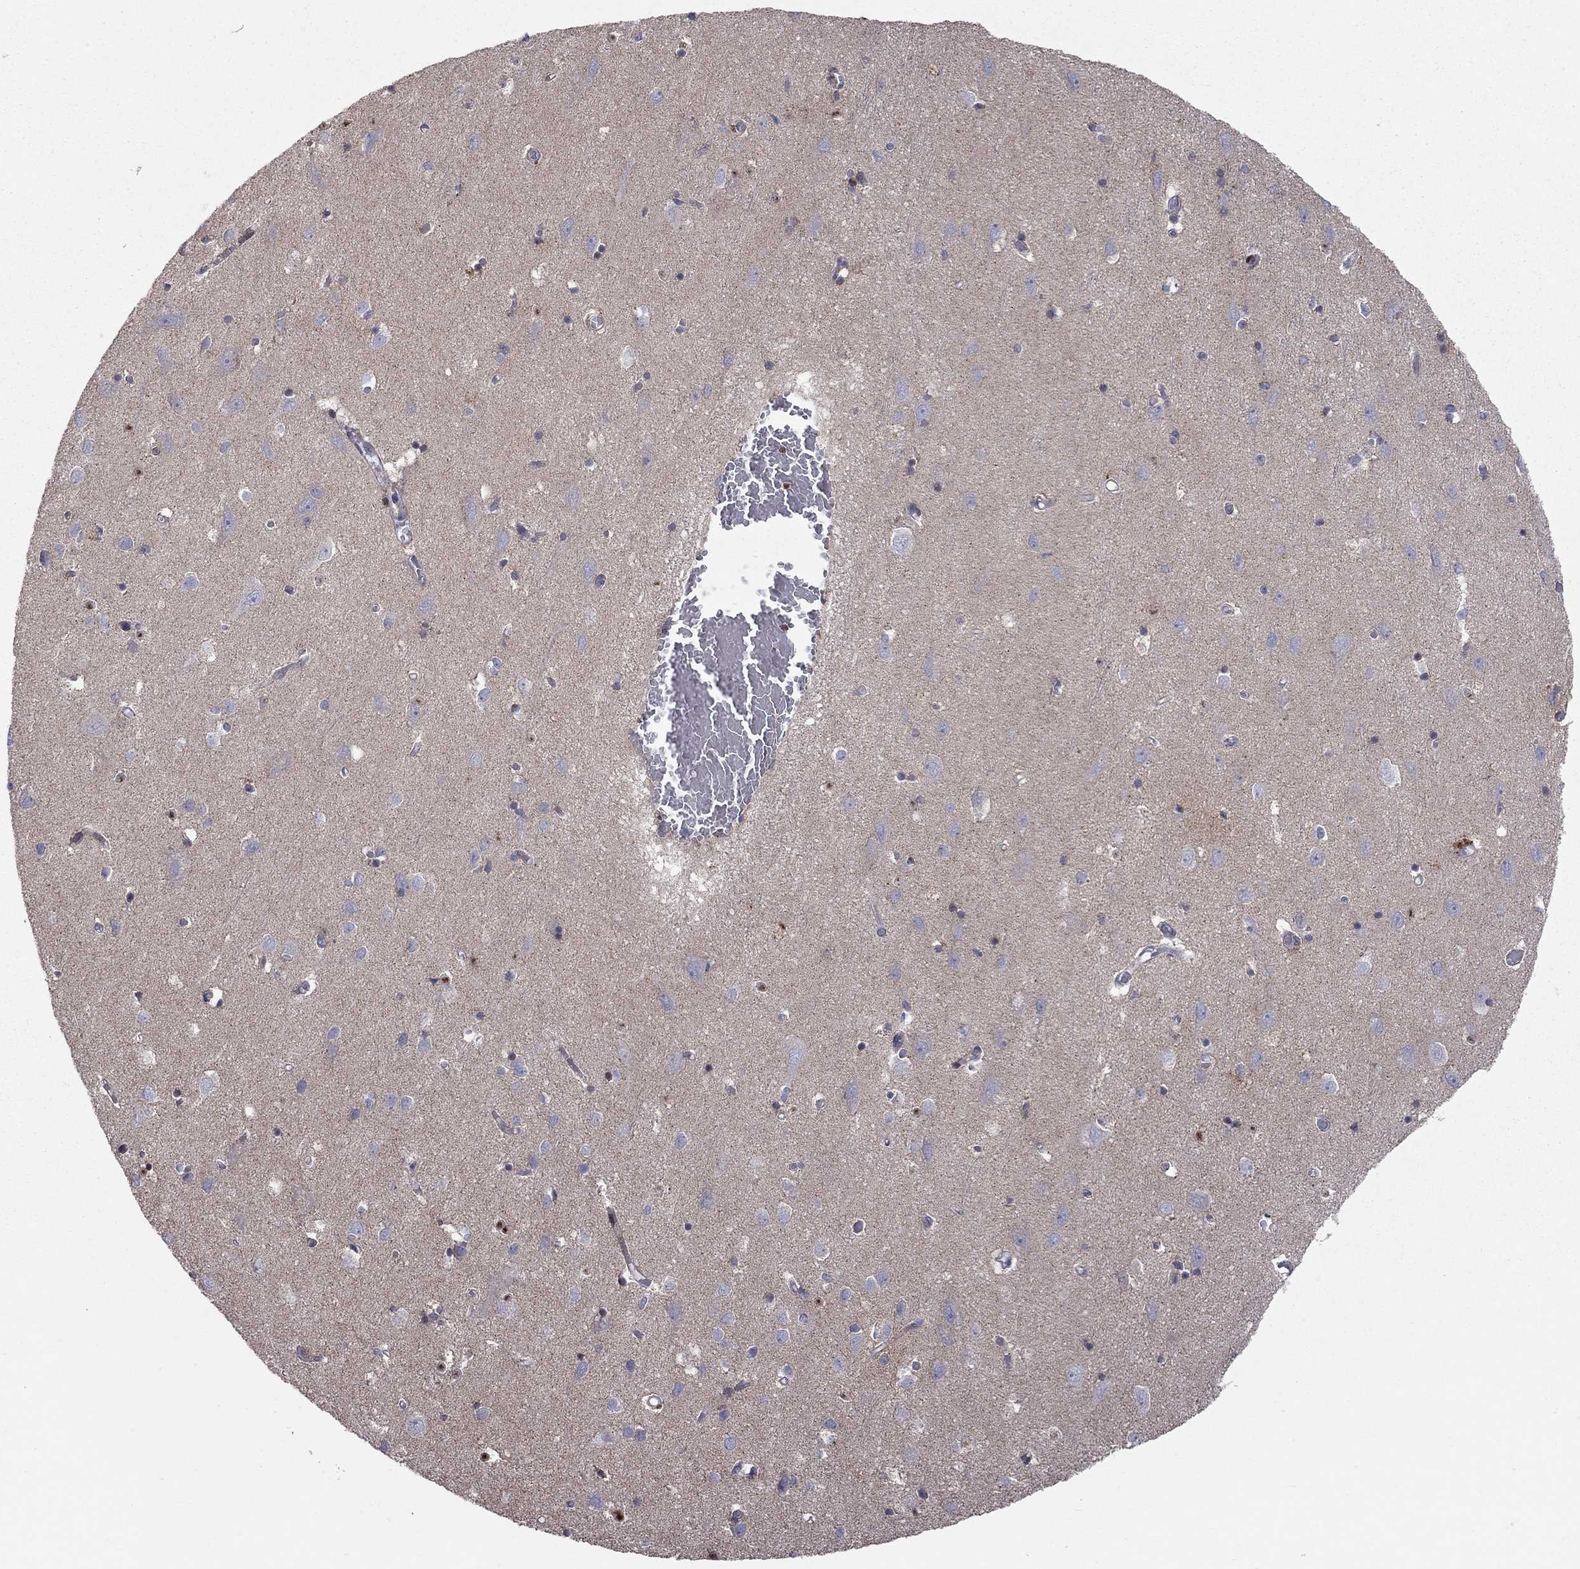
{"staining": {"intensity": "negative", "quantity": "none", "location": "none"}, "tissue": "cerebral cortex", "cell_type": "Endothelial cells", "image_type": "normal", "snomed": [{"axis": "morphology", "description": "Normal tissue, NOS"}, {"axis": "topography", "description": "Cerebral cortex"}], "caption": "Histopathology image shows no protein positivity in endothelial cells of normal cerebral cortex.", "gene": "ERN2", "patient": {"sex": "male", "age": 70}}